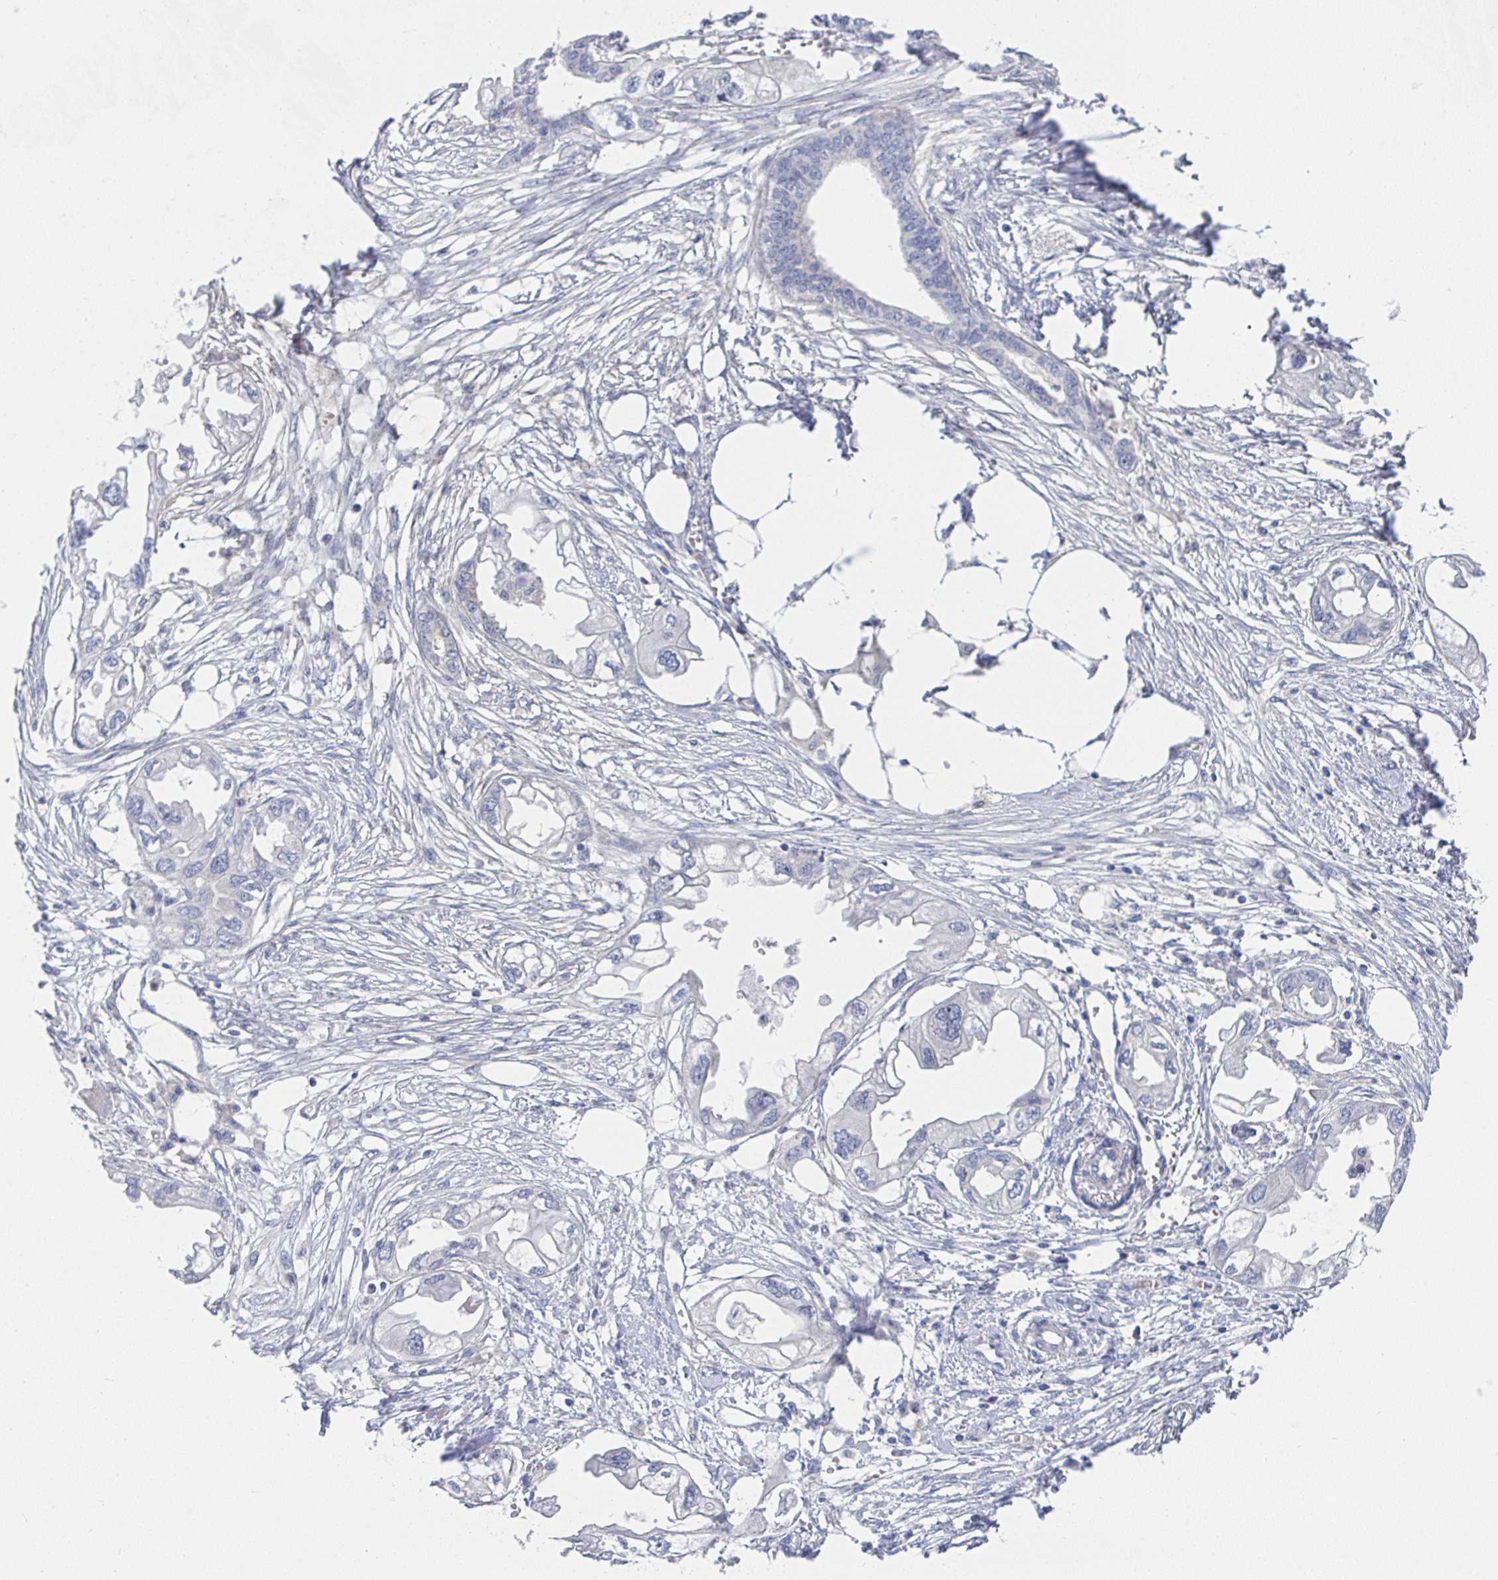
{"staining": {"intensity": "negative", "quantity": "none", "location": "none"}, "tissue": "endometrial cancer", "cell_type": "Tumor cells", "image_type": "cancer", "snomed": [{"axis": "morphology", "description": "Adenocarcinoma, NOS"}, {"axis": "morphology", "description": "Adenocarcinoma, metastatic, NOS"}, {"axis": "topography", "description": "Adipose tissue"}, {"axis": "topography", "description": "Endometrium"}], "caption": "Endometrial adenocarcinoma stained for a protein using IHC demonstrates no expression tumor cells.", "gene": "P2RX3", "patient": {"sex": "female", "age": 67}}